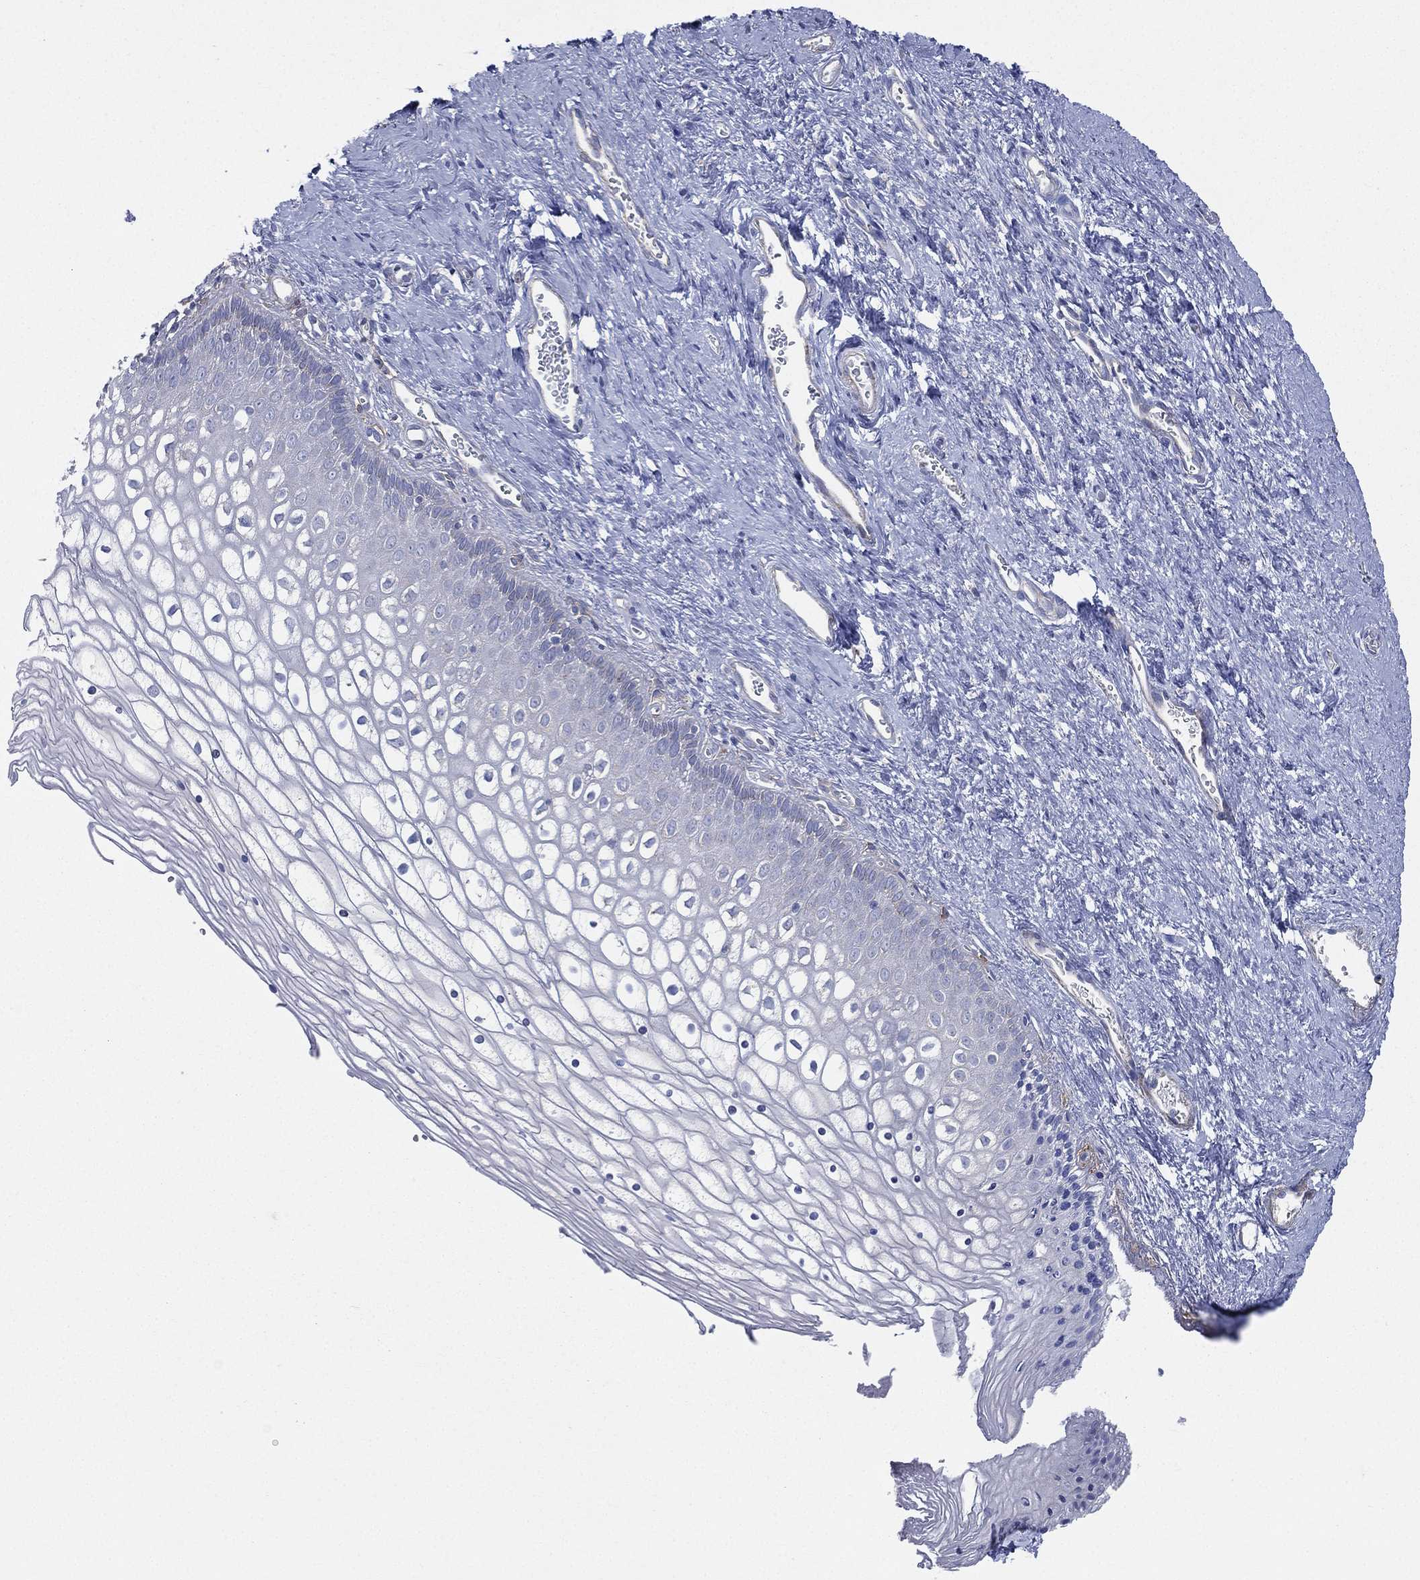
{"staining": {"intensity": "negative", "quantity": "none", "location": "none"}, "tissue": "vagina", "cell_type": "Squamous epithelial cells", "image_type": "normal", "snomed": [{"axis": "morphology", "description": "Normal tissue, NOS"}, {"axis": "topography", "description": "Vagina"}], "caption": "Histopathology image shows no significant protein expression in squamous epithelial cells of unremarkable vagina. Nuclei are stained in blue.", "gene": "ATP8A2", "patient": {"sex": "female", "age": 32}}